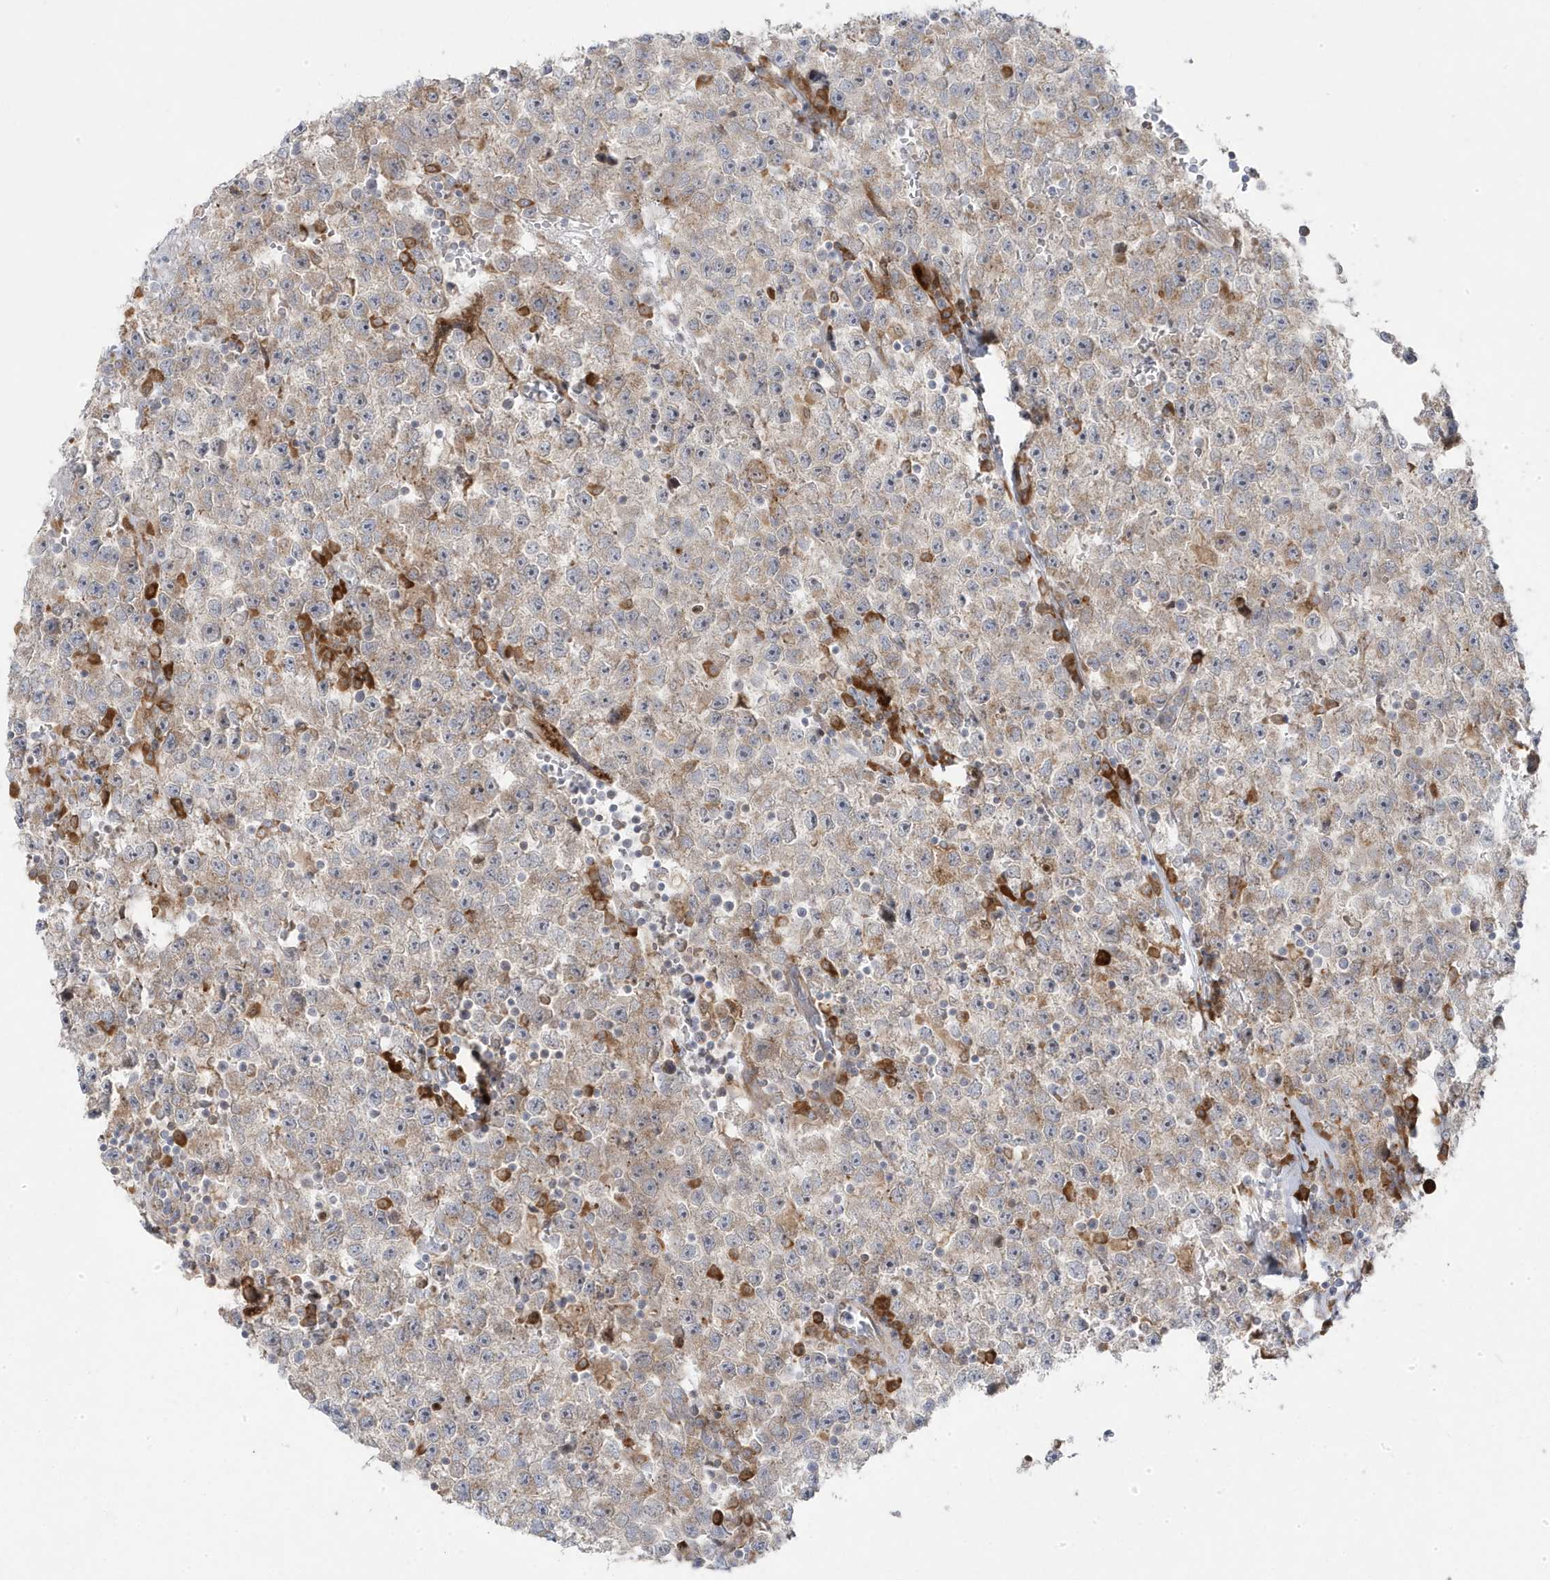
{"staining": {"intensity": "moderate", "quantity": "25%-75%", "location": "cytoplasmic/membranous"}, "tissue": "testis cancer", "cell_type": "Tumor cells", "image_type": "cancer", "snomed": [{"axis": "morphology", "description": "Seminoma, NOS"}, {"axis": "topography", "description": "Testis"}], "caption": "The immunohistochemical stain labels moderate cytoplasmic/membranous positivity in tumor cells of testis seminoma tissue. (DAB = brown stain, brightfield microscopy at high magnification).", "gene": "ZNF654", "patient": {"sex": "male", "age": 22}}